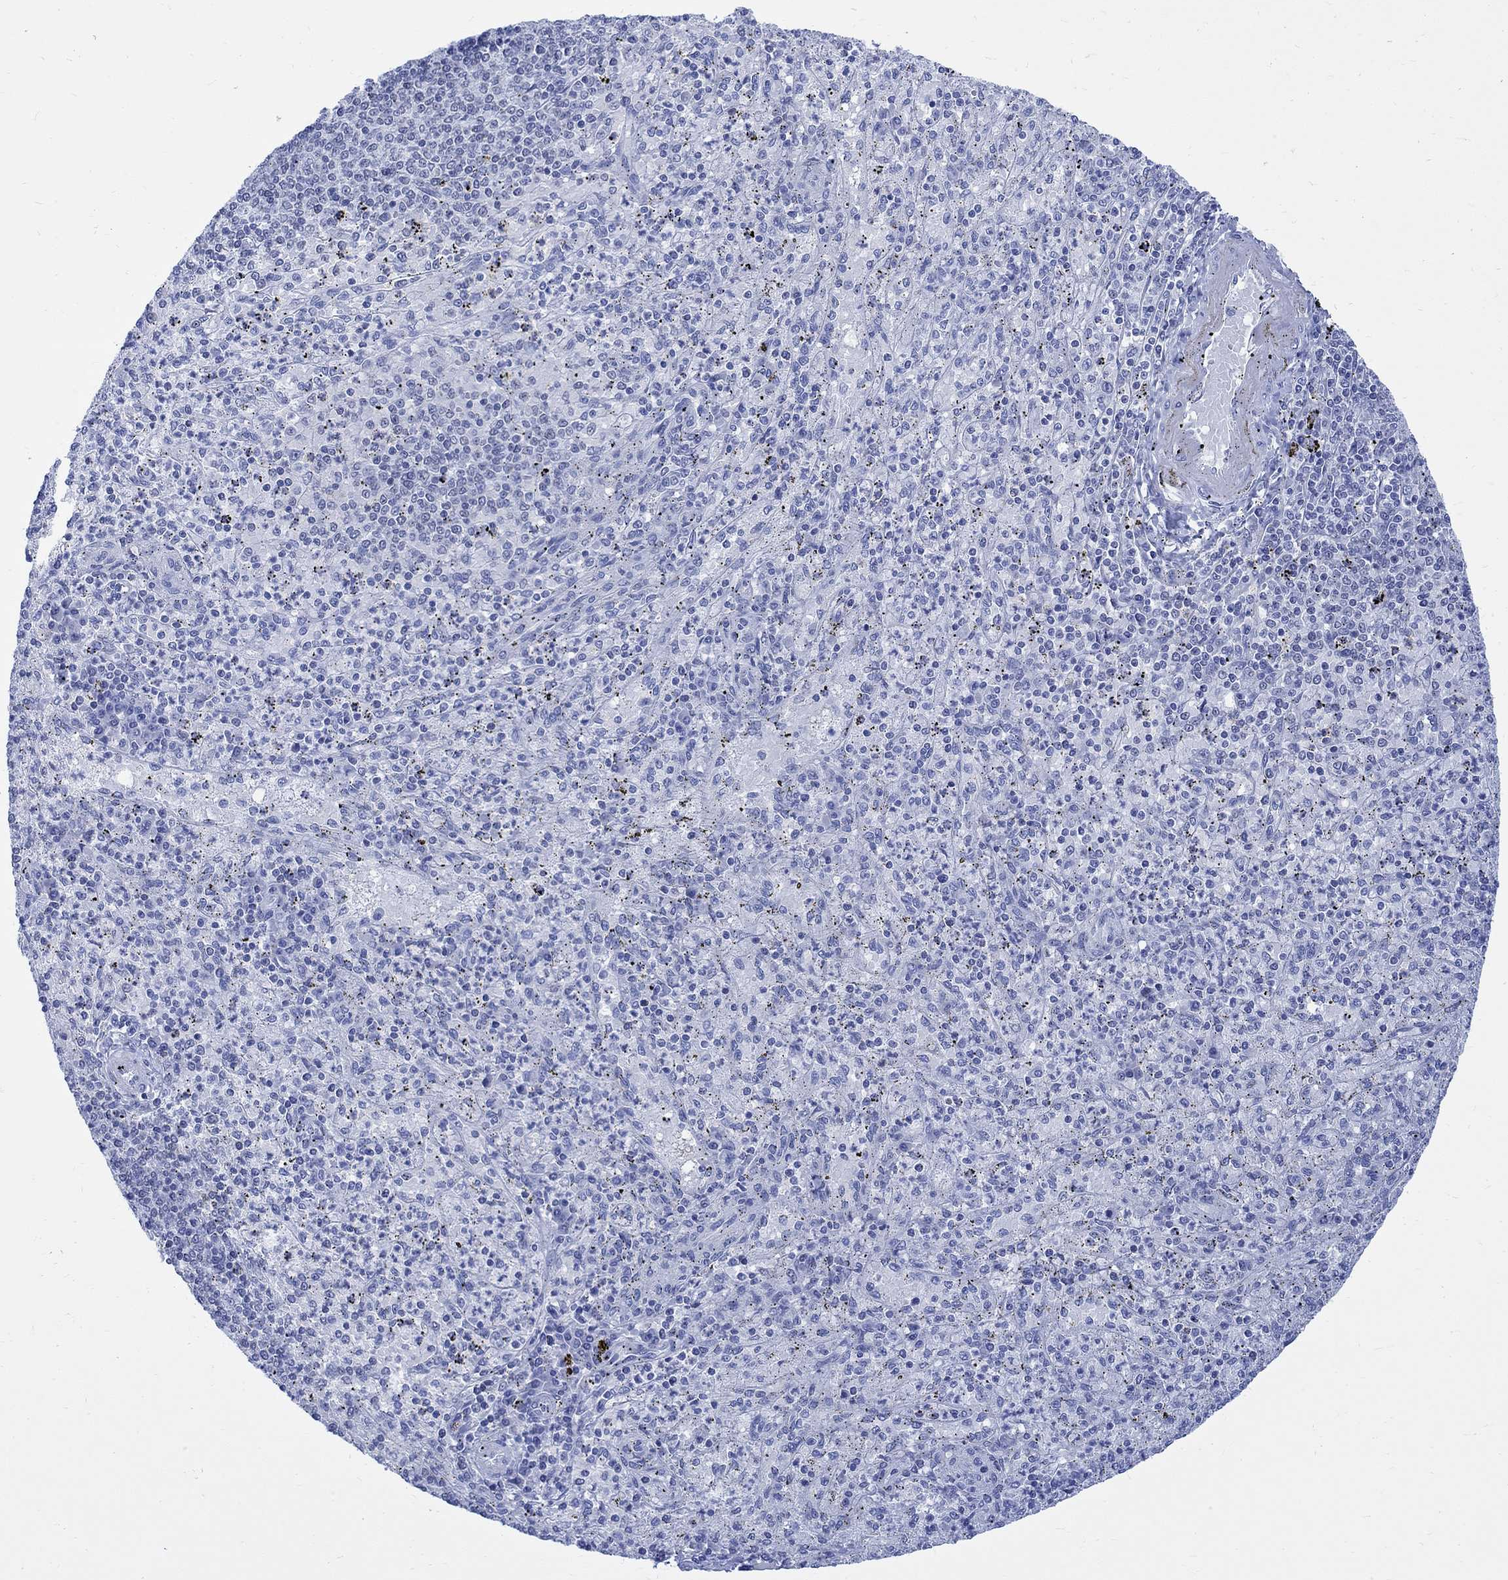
{"staining": {"intensity": "negative", "quantity": "none", "location": "none"}, "tissue": "spleen", "cell_type": "Cells in red pulp", "image_type": "normal", "snomed": [{"axis": "morphology", "description": "Normal tissue, NOS"}, {"axis": "topography", "description": "Spleen"}], "caption": "This is an IHC histopathology image of benign spleen. There is no expression in cells in red pulp.", "gene": "CPLX1", "patient": {"sex": "male", "age": 60}}